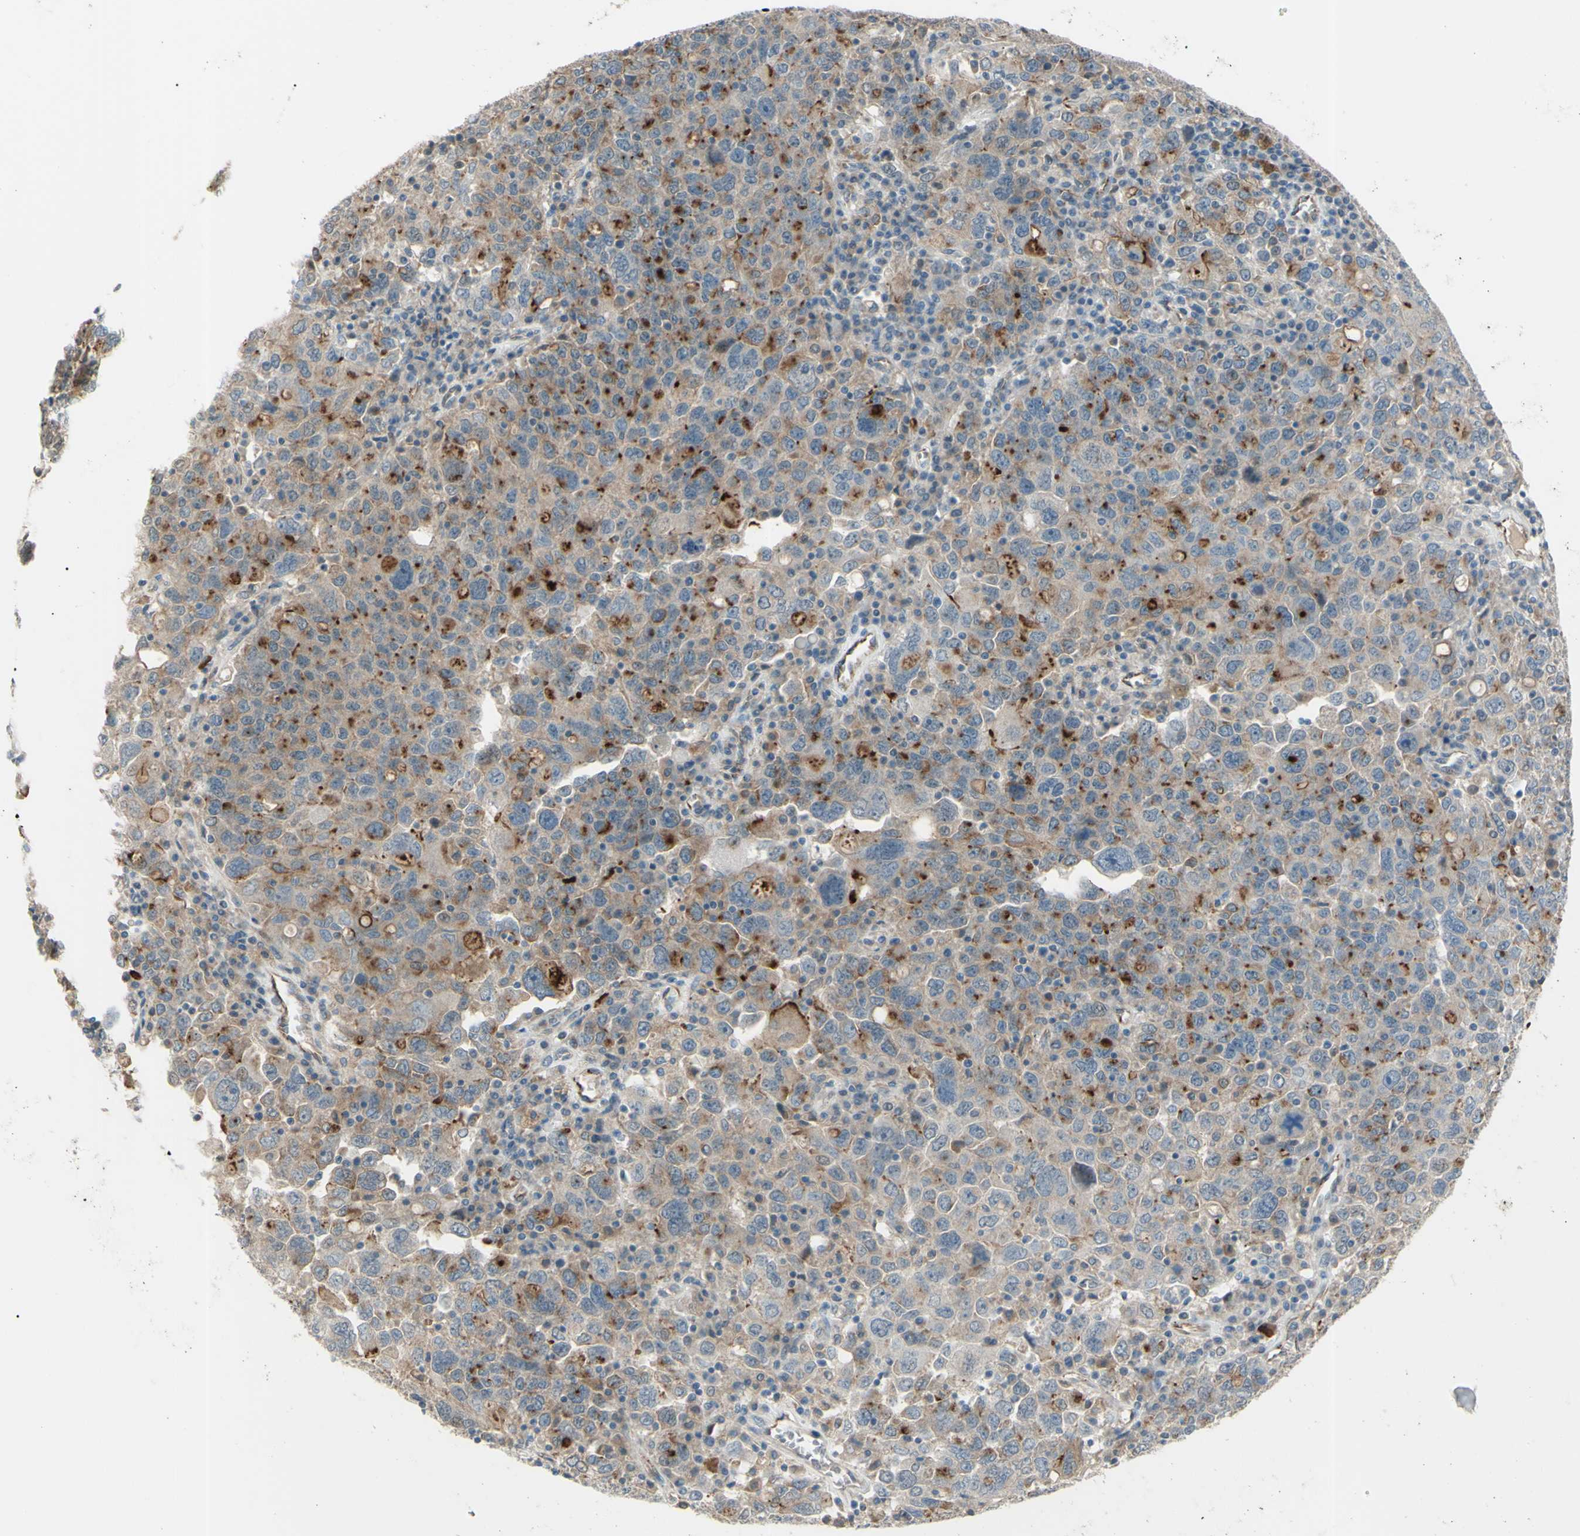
{"staining": {"intensity": "moderate", "quantity": "25%-75%", "location": "cytoplasmic/membranous"}, "tissue": "ovarian cancer", "cell_type": "Tumor cells", "image_type": "cancer", "snomed": [{"axis": "morphology", "description": "Carcinoma, endometroid"}, {"axis": "topography", "description": "Ovary"}], "caption": "The immunohistochemical stain labels moderate cytoplasmic/membranous expression in tumor cells of ovarian cancer tissue.", "gene": "LMTK2", "patient": {"sex": "female", "age": 62}}